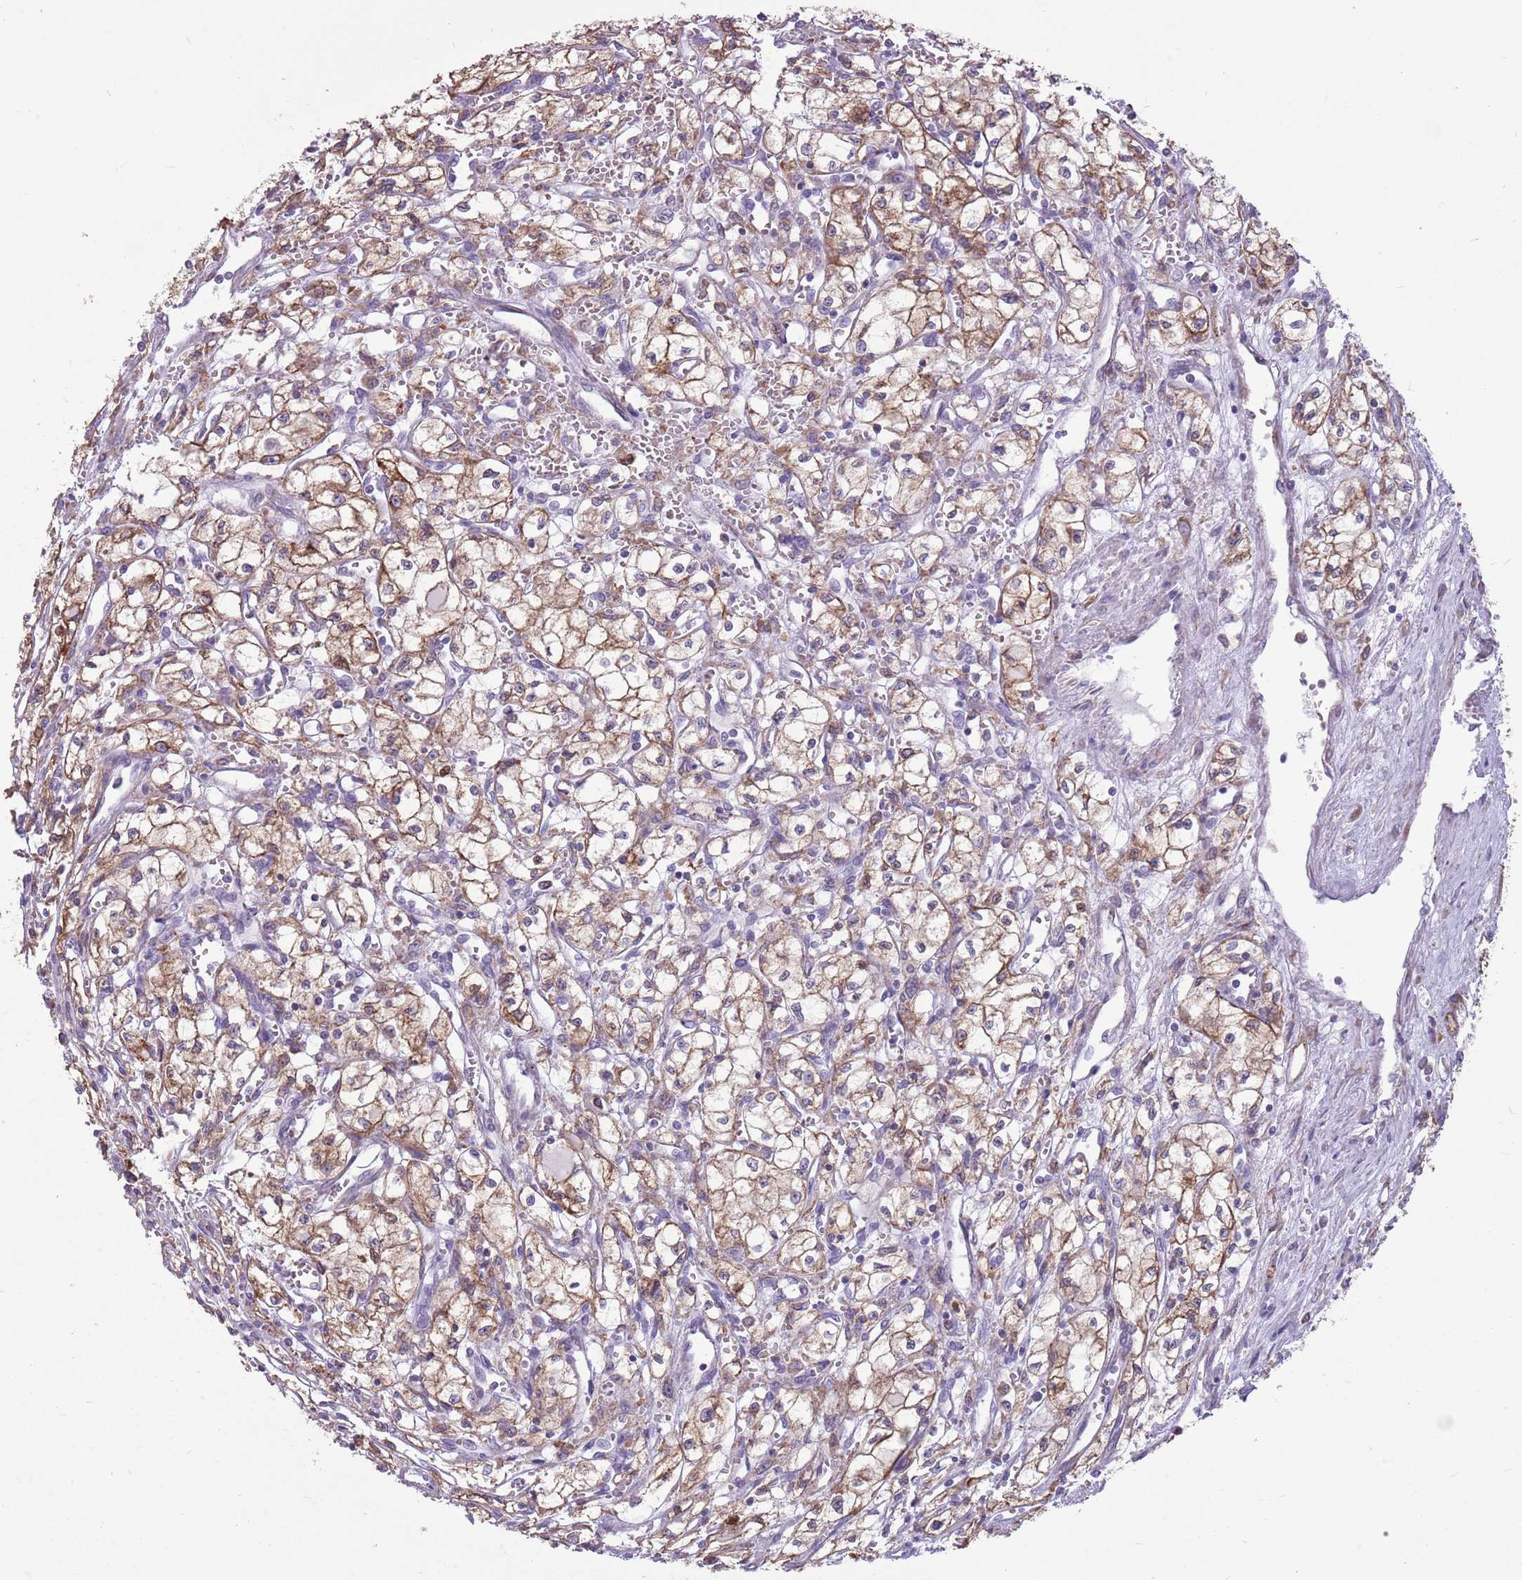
{"staining": {"intensity": "moderate", "quantity": ">75%", "location": "cytoplasmic/membranous"}, "tissue": "renal cancer", "cell_type": "Tumor cells", "image_type": "cancer", "snomed": [{"axis": "morphology", "description": "Adenocarcinoma, NOS"}, {"axis": "topography", "description": "Kidney"}], "caption": "Immunohistochemistry (DAB) staining of adenocarcinoma (renal) reveals moderate cytoplasmic/membranous protein expression in about >75% of tumor cells.", "gene": "KCTD19", "patient": {"sex": "male", "age": 59}}